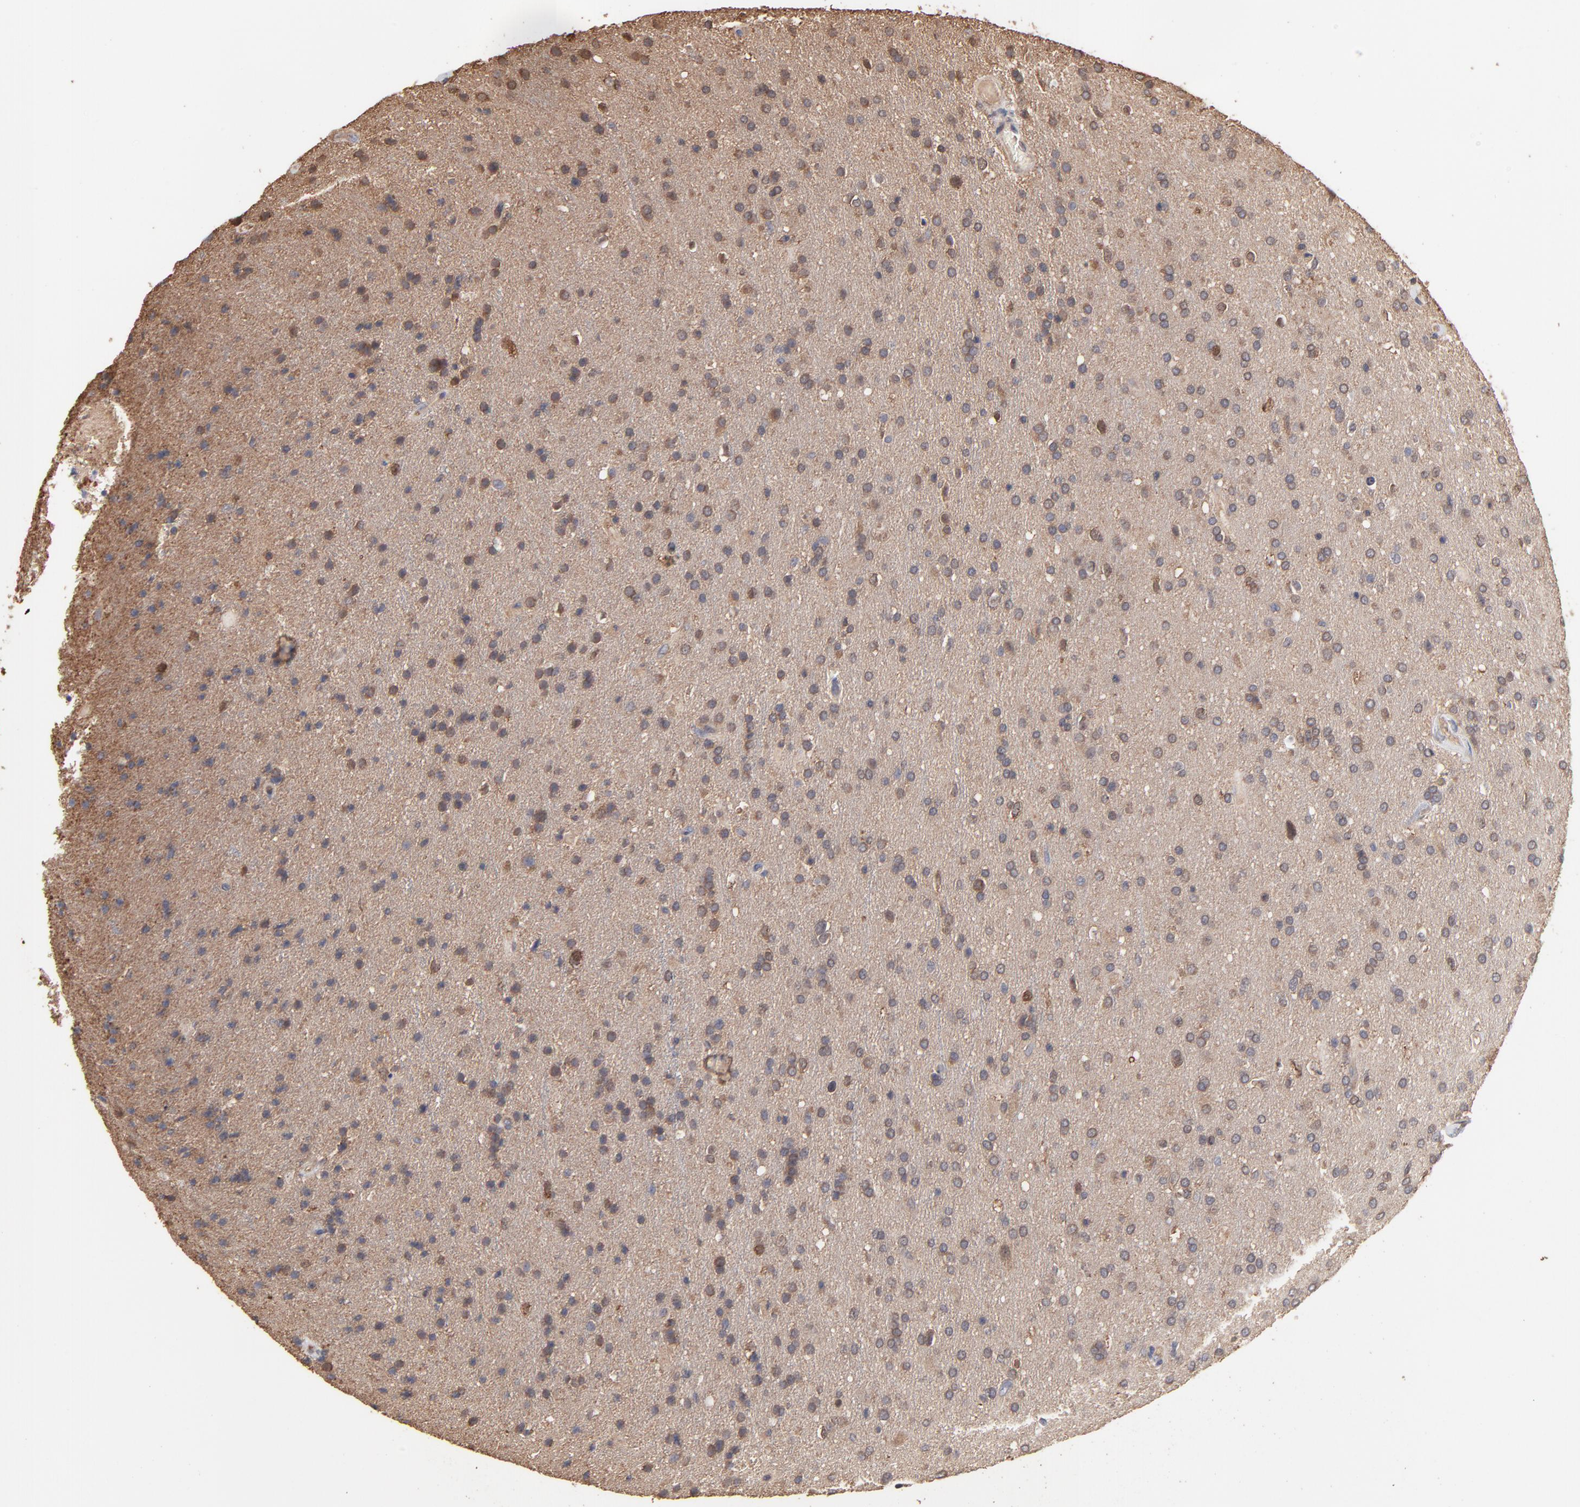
{"staining": {"intensity": "moderate", "quantity": "25%-75%", "location": "cytoplasmic/membranous"}, "tissue": "glioma", "cell_type": "Tumor cells", "image_type": "cancer", "snomed": [{"axis": "morphology", "description": "Glioma, malignant, High grade"}, {"axis": "topography", "description": "Brain"}], "caption": "Immunohistochemical staining of human high-grade glioma (malignant) exhibits medium levels of moderate cytoplasmic/membranous positivity in about 25%-75% of tumor cells.", "gene": "TANGO2", "patient": {"sex": "male", "age": 33}}